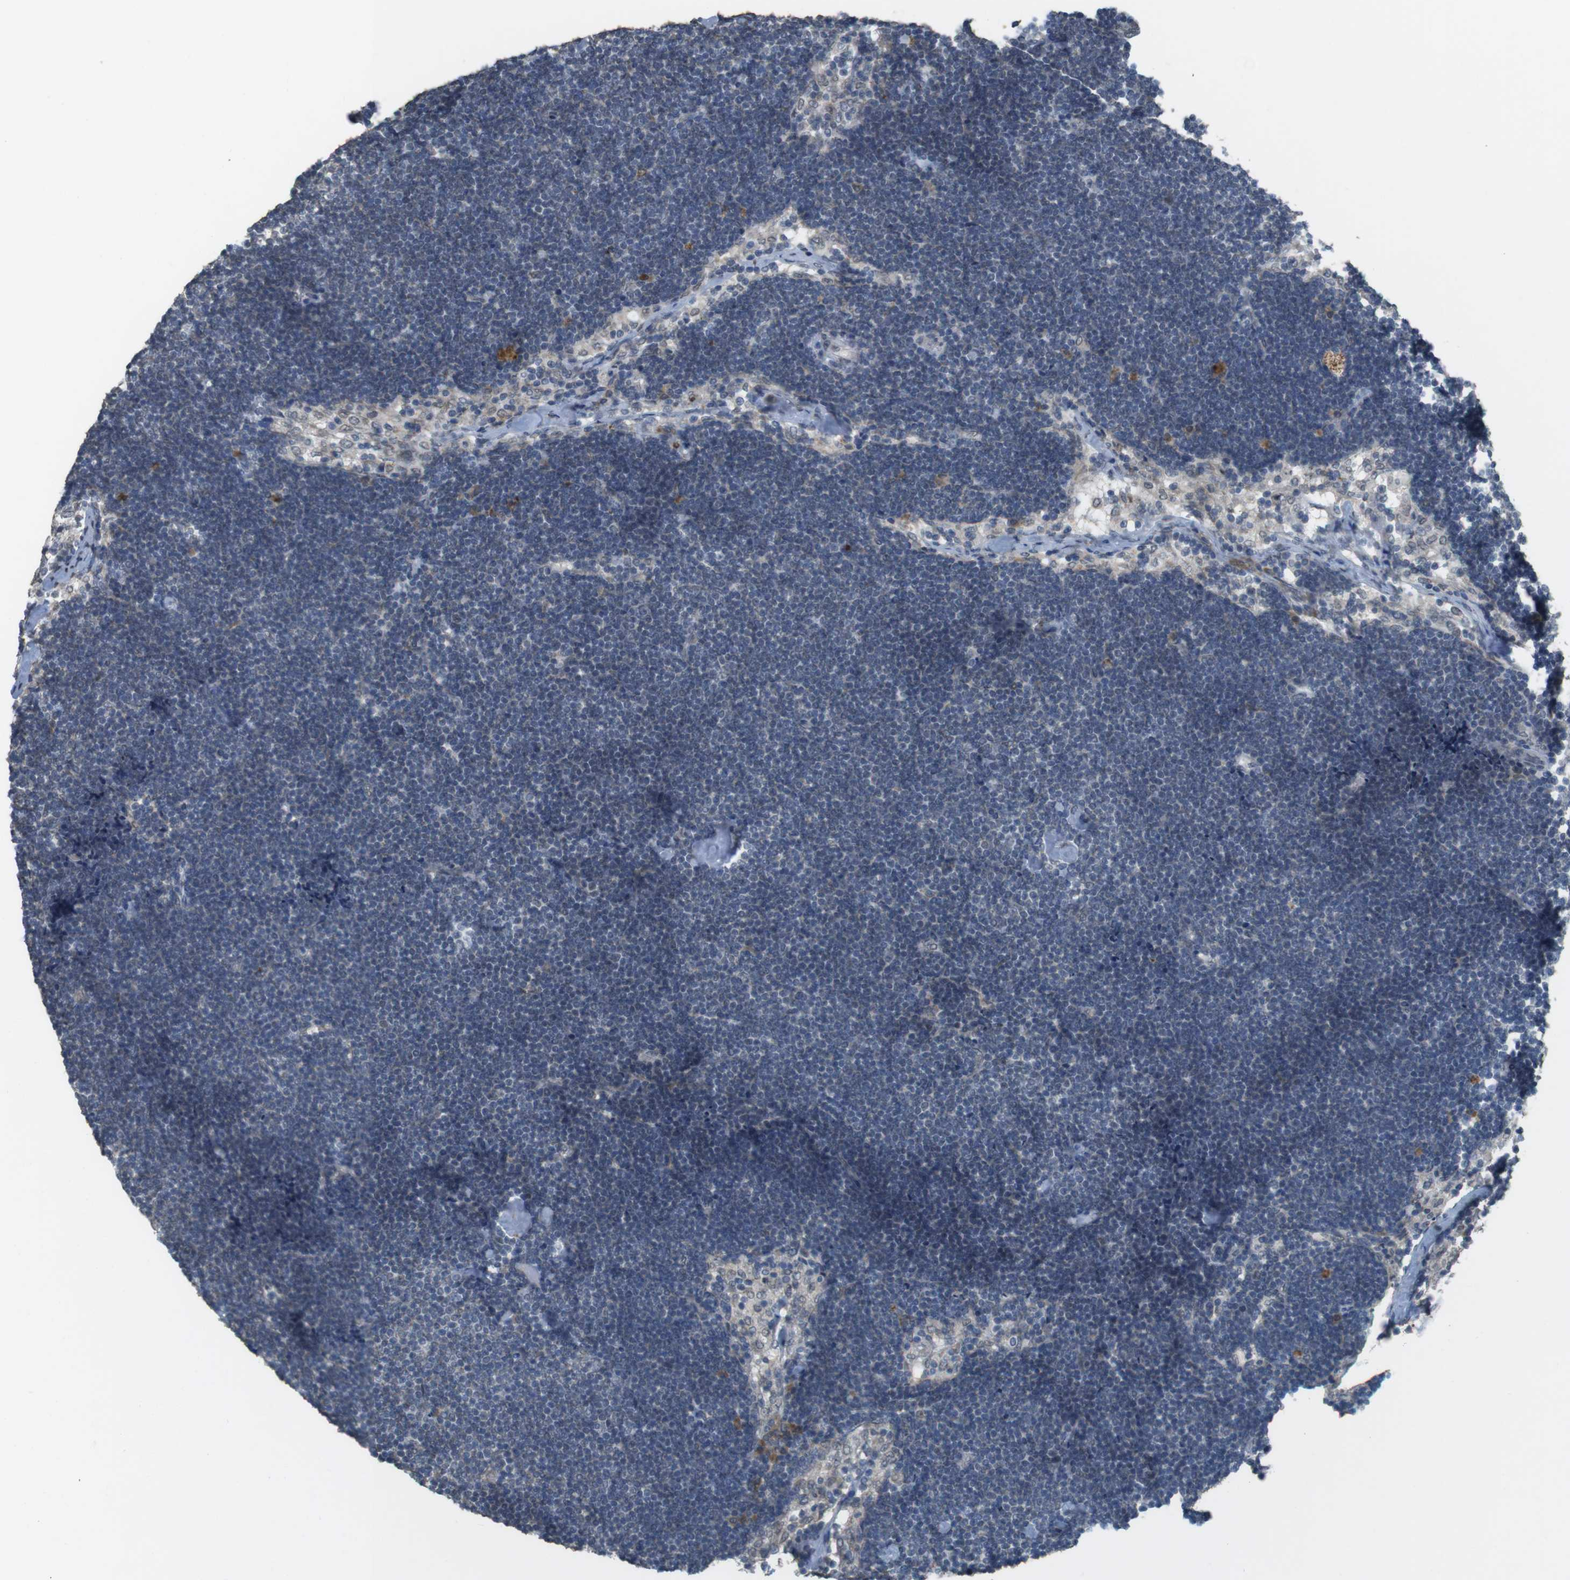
{"staining": {"intensity": "negative", "quantity": "none", "location": "none"}, "tissue": "lymph node", "cell_type": "Germinal center cells", "image_type": "normal", "snomed": [{"axis": "morphology", "description": "Normal tissue, NOS"}, {"axis": "topography", "description": "Lymph node"}], "caption": "This image is of normal lymph node stained with immunohistochemistry (IHC) to label a protein in brown with the nuclei are counter-stained blue. There is no positivity in germinal center cells. (Immunohistochemistry (ihc), brightfield microscopy, high magnification).", "gene": "FZD10", "patient": {"sex": "male", "age": 63}}